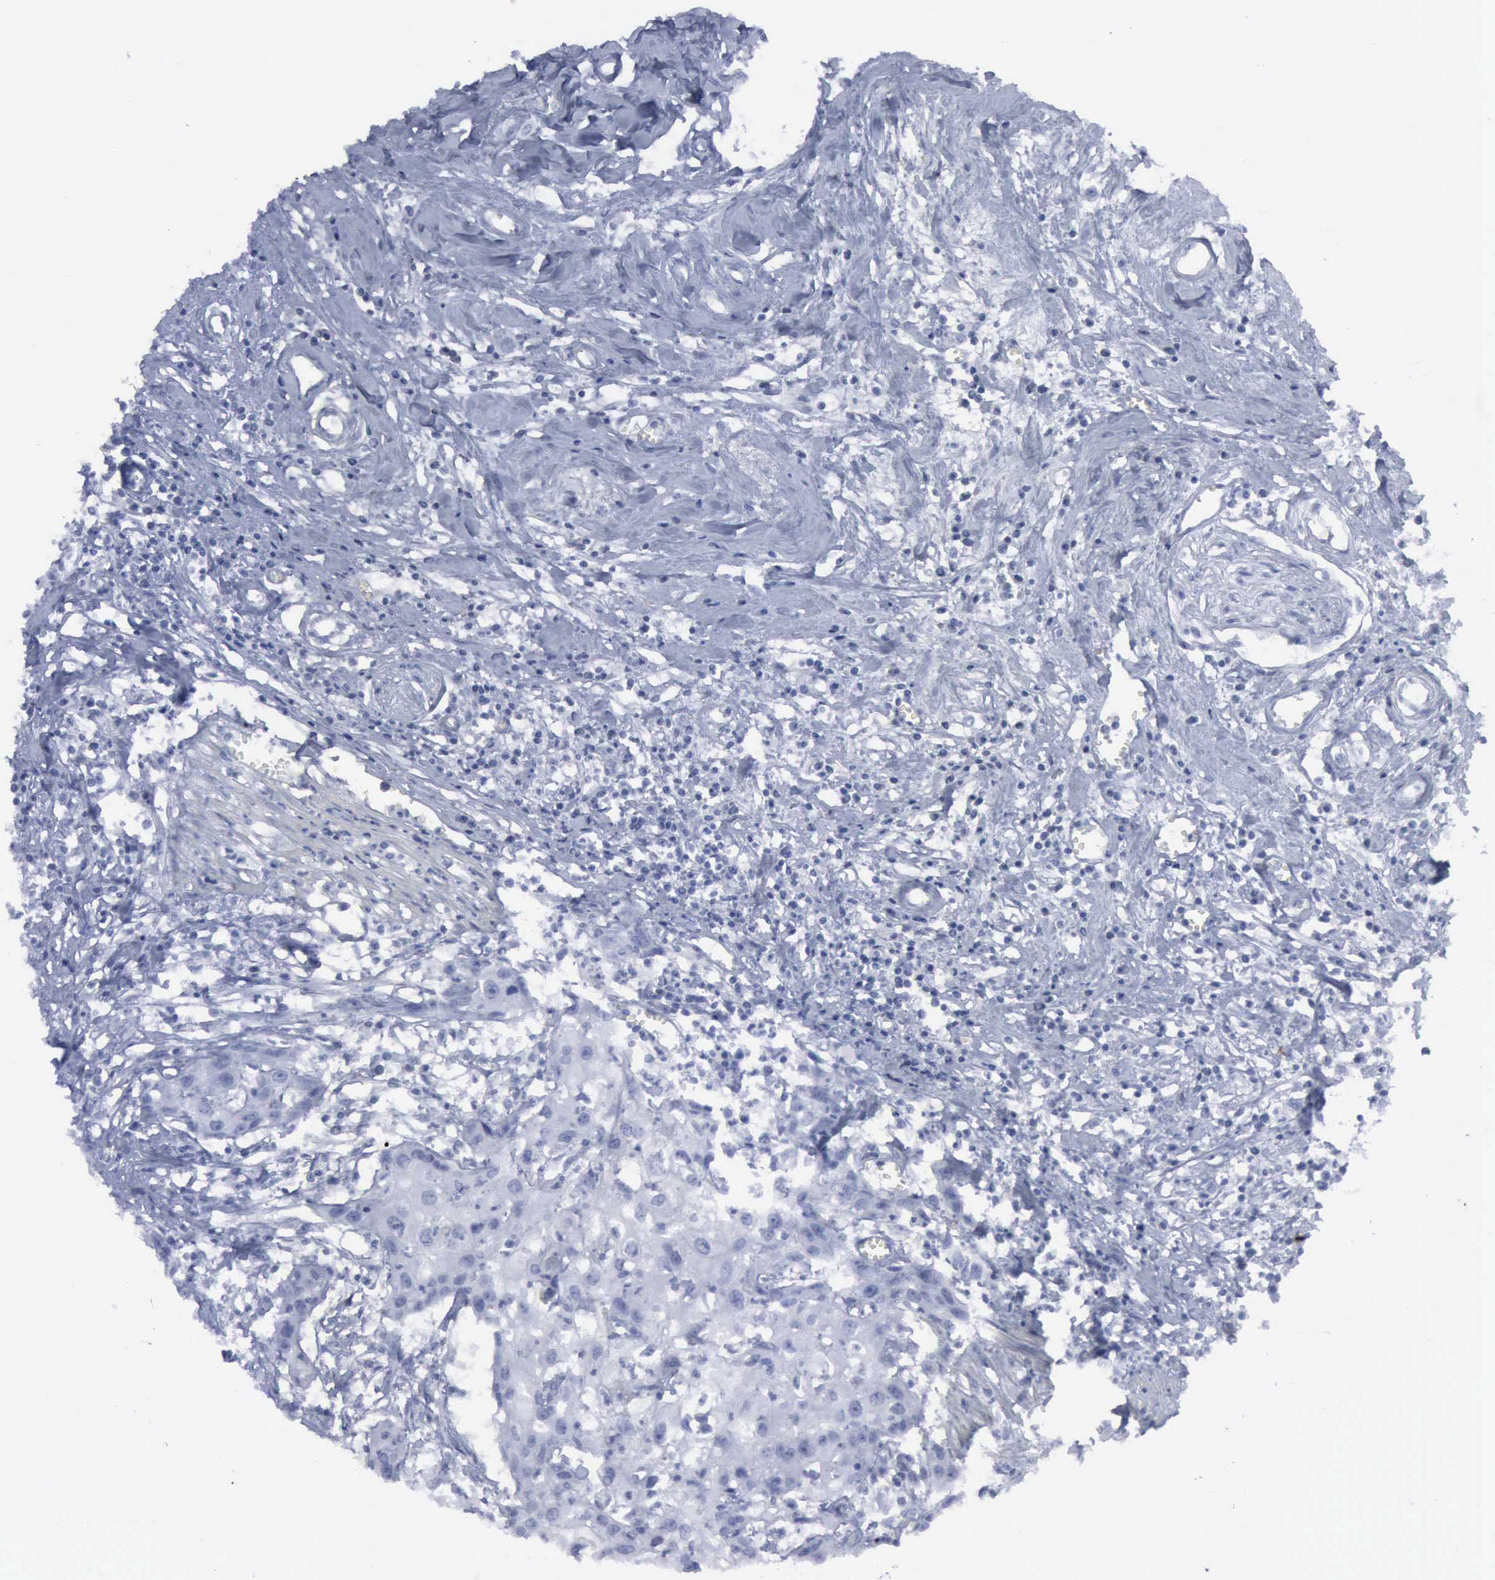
{"staining": {"intensity": "negative", "quantity": "none", "location": "none"}, "tissue": "urothelial cancer", "cell_type": "Tumor cells", "image_type": "cancer", "snomed": [{"axis": "morphology", "description": "Urothelial carcinoma, High grade"}, {"axis": "topography", "description": "Urinary bladder"}], "caption": "High-grade urothelial carcinoma was stained to show a protein in brown. There is no significant expression in tumor cells. (Stains: DAB IHC with hematoxylin counter stain, Microscopy: brightfield microscopy at high magnification).", "gene": "VCAM1", "patient": {"sex": "male", "age": 54}}